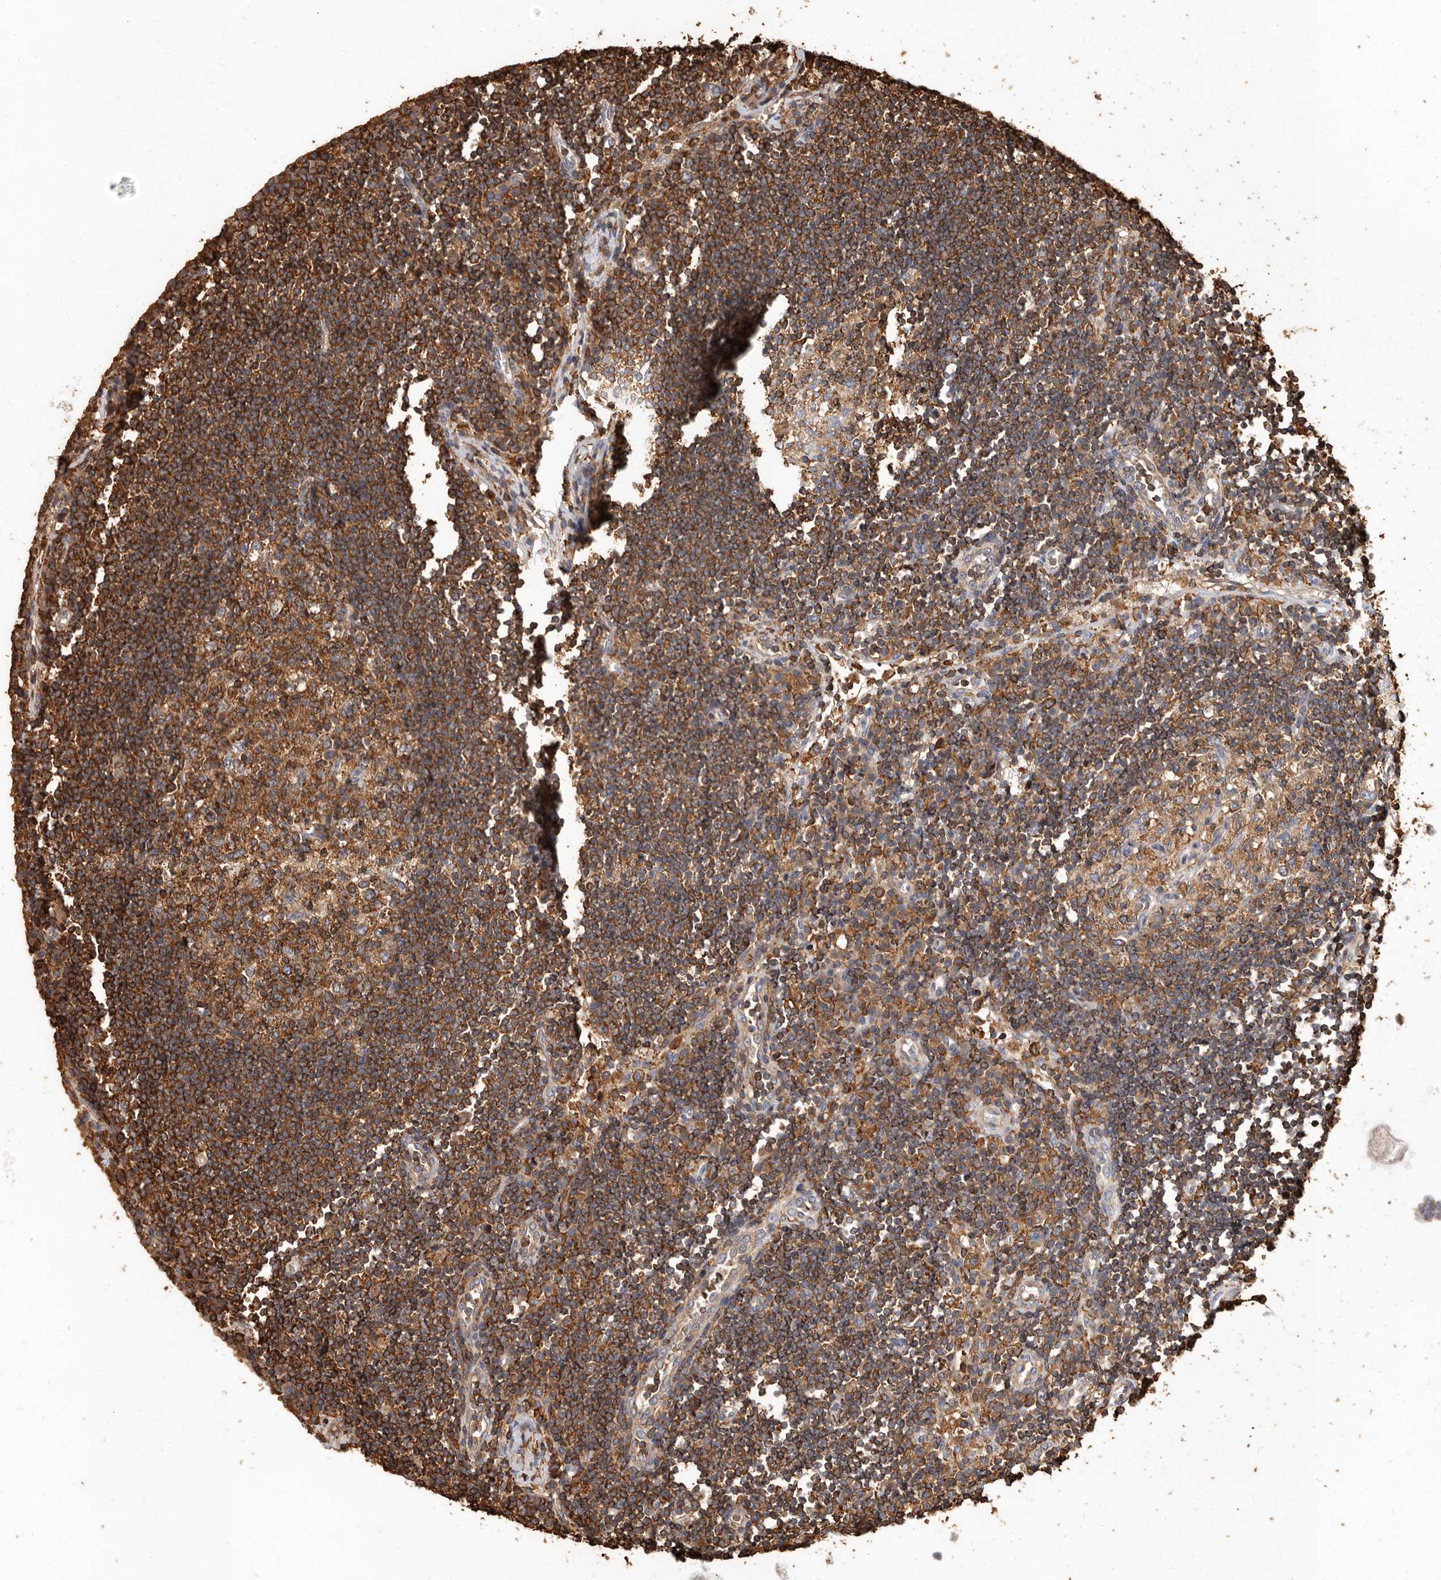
{"staining": {"intensity": "strong", "quantity": ">75%", "location": "cytoplasmic/membranous"}, "tissue": "lymph node", "cell_type": "Germinal center cells", "image_type": "normal", "snomed": [{"axis": "morphology", "description": "Normal tissue, NOS"}, {"axis": "topography", "description": "Lymph node"}], "caption": "Immunohistochemistry (IHC) of normal human lymph node shows high levels of strong cytoplasmic/membranous staining in approximately >75% of germinal center cells.", "gene": "COQ8B", "patient": {"sex": "female", "age": 53}}